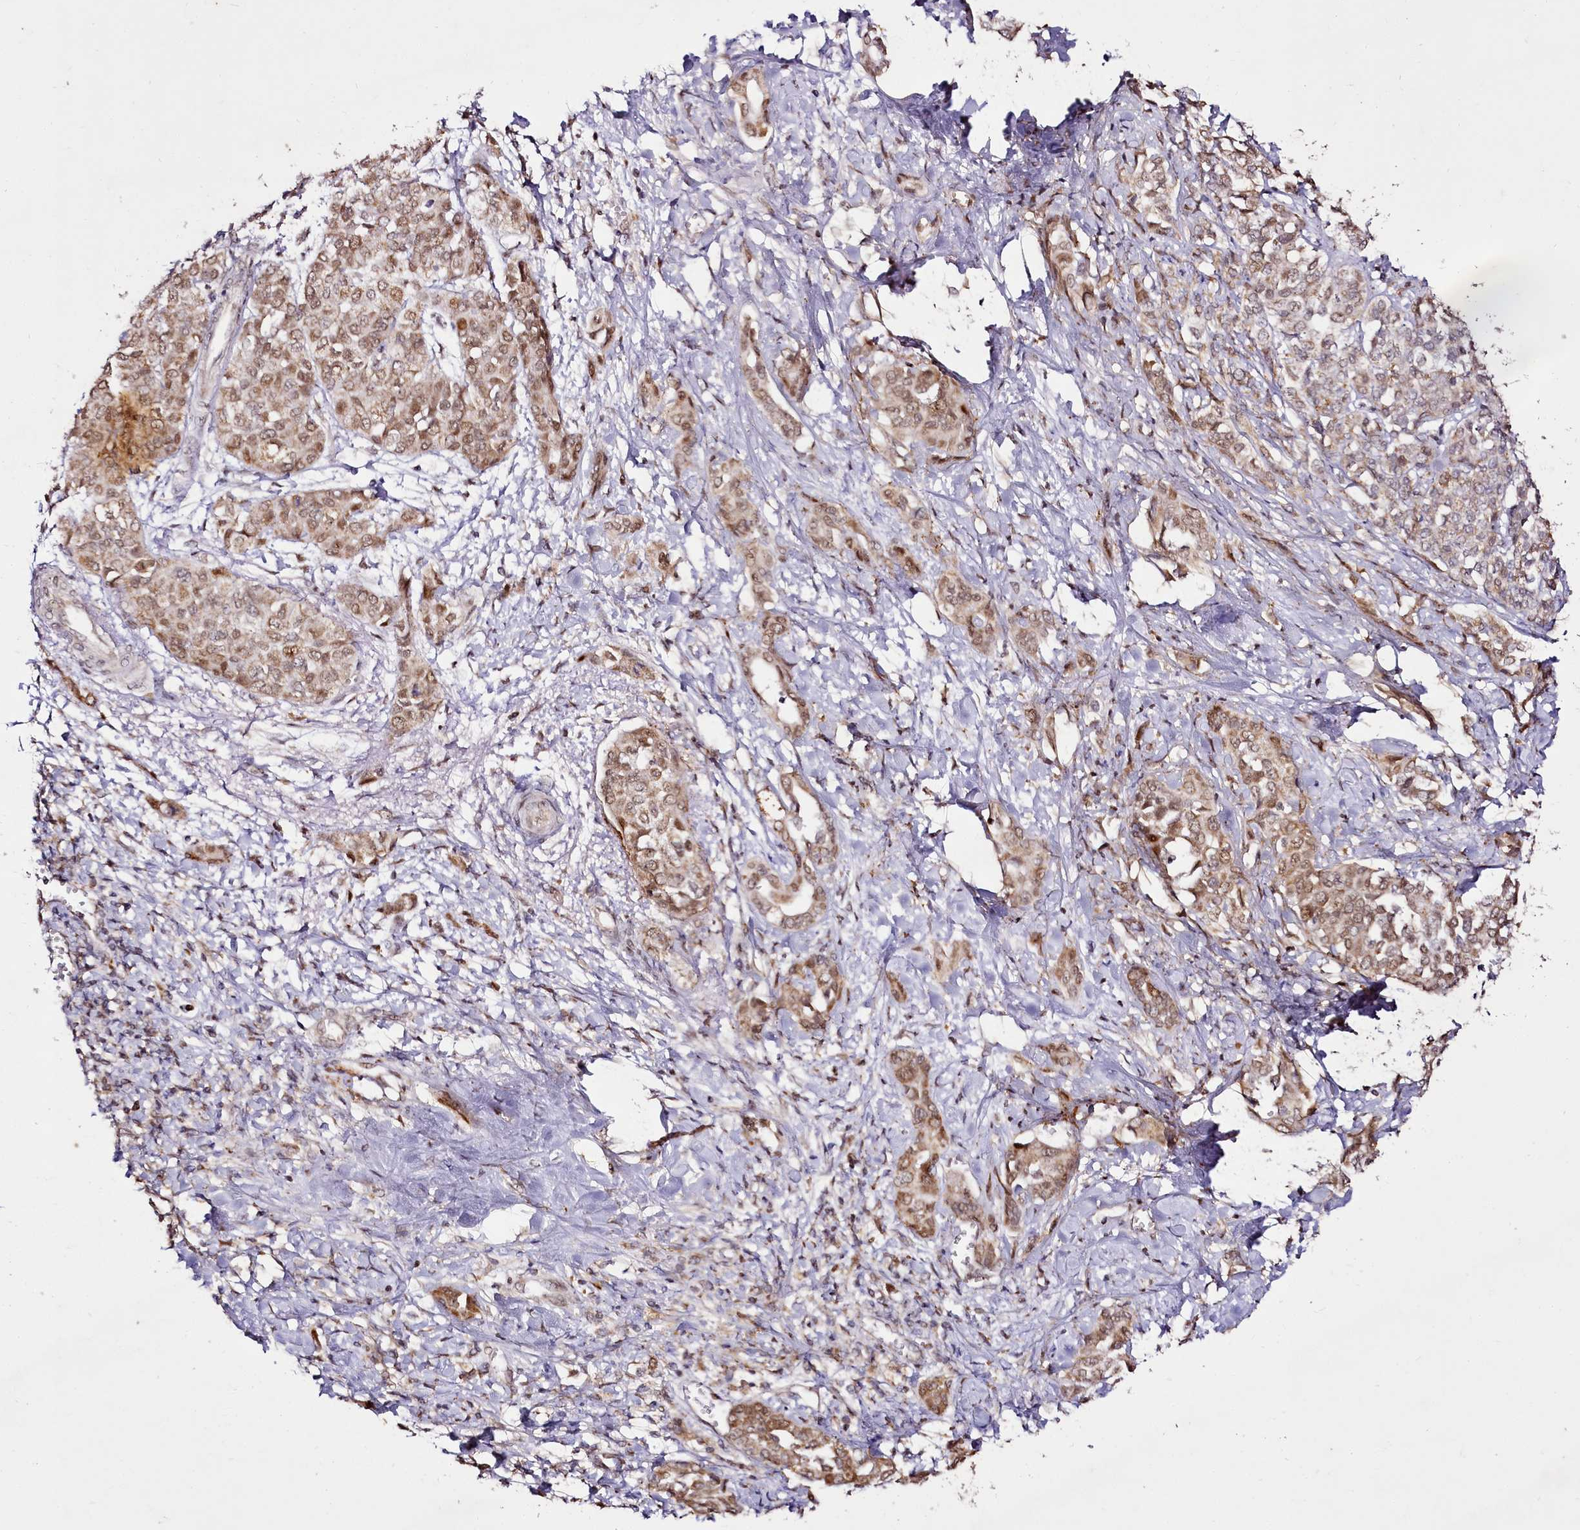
{"staining": {"intensity": "moderate", "quantity": ">75%", "location": "cytoplasmic/membranous,nuclear"}, "tissue": "liver cancer", "cell_type": "Tumor cells", "image_type": "cancer", "snomed": [{"axis": "morphology", "description": "Cholangiocarcinoma"}, {"axis": "topography", "description": "Liver"}], "caption": "Immunohistochemical staining of human liver cancer (cholangiocarcinoma) displays medium levels of moderate cytoplasmic/membranous and nuclear protein expression in approximately >75% of tumor cells. (IHC, brightfield microscopy, high magnification).", "gene": "EDIL3", "patient": {"sex": "female", "age": 77}}